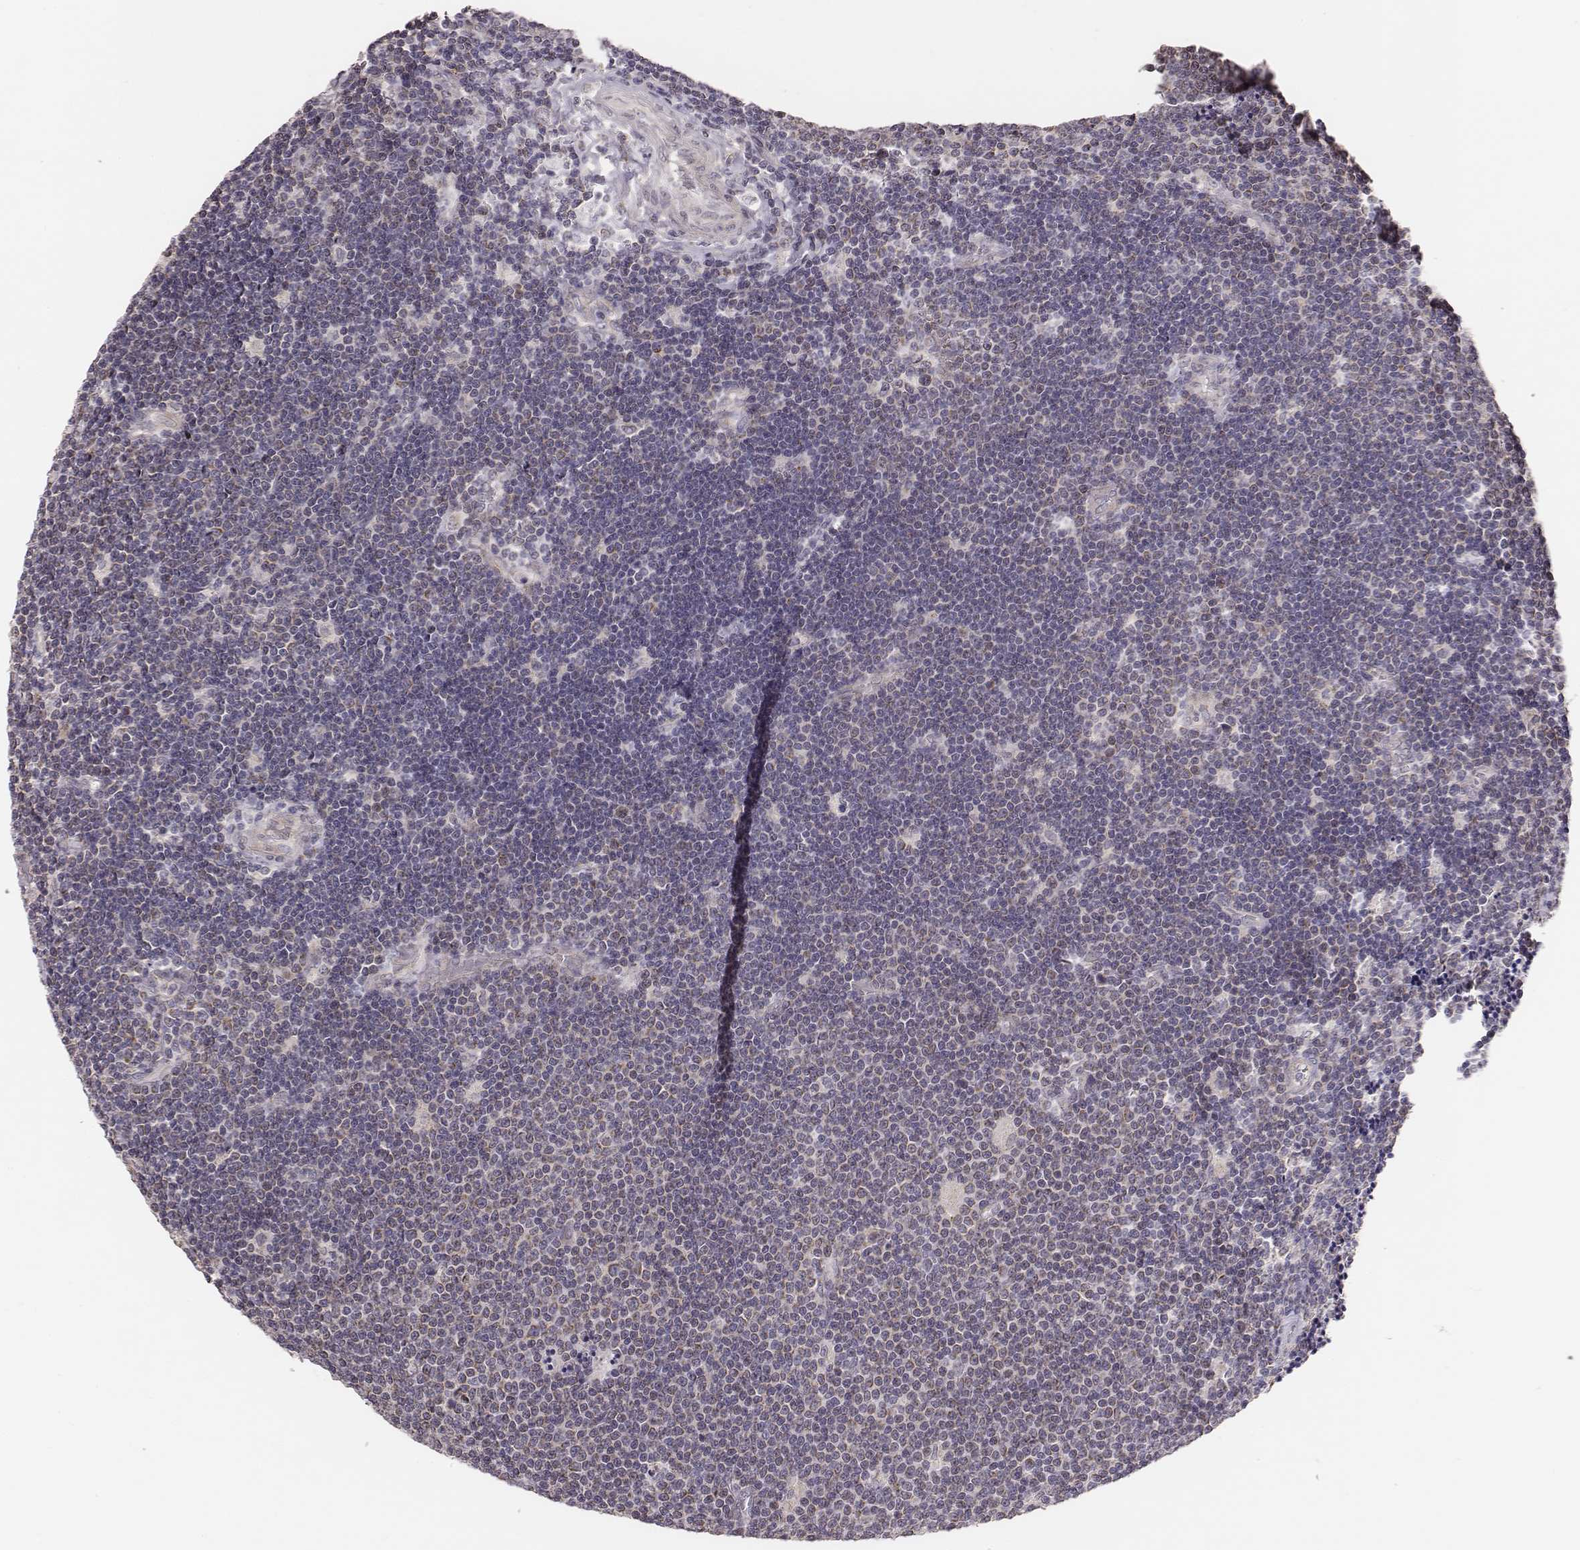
{"staining": {"intensity": "negative", "quantity": "none", "location": "none"}, "tissue": "lymphoma", "cell_type": "Tumor cells", "image_type": "cancer", "snomed": [{"axis": "morphology", "description": "Malignant lymphoma, non-Hodgkin's type, Low grade"}, {"axis": "topography", "description": "Brain"}], "caption": "This histopathology image is of low-grade malignant lymphoma, non-Hodgkin's type stained with immunohistochemistry to label a protein in brown with the nuclei are counter-stained blue. There is no expression in tumor cells. (DAB IHC visualized using brightfield microscopy, high magnification).", "gene": "HAVCR1", "patient": {"sex": "female", "age": 66}}